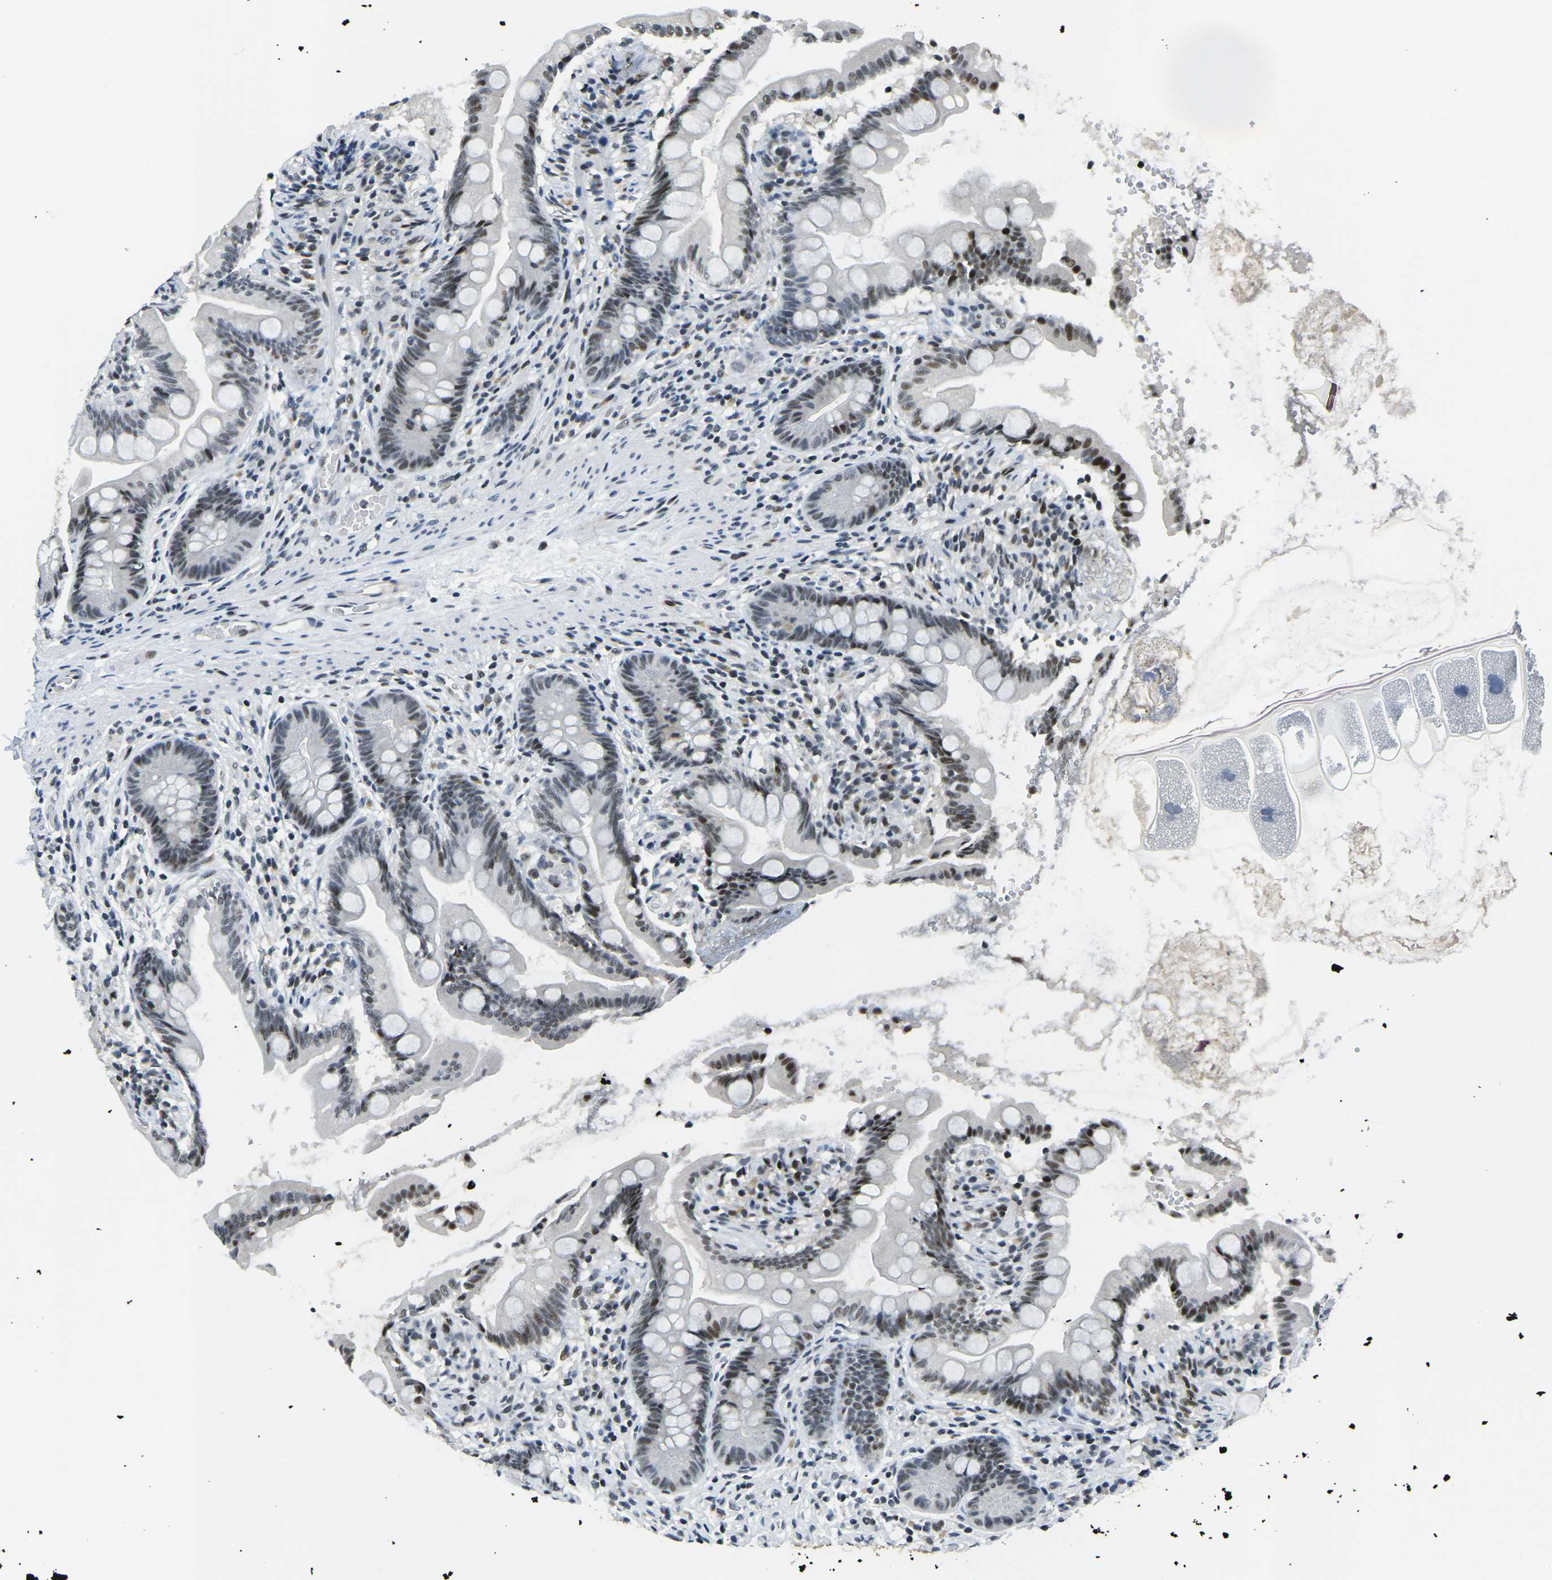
{"staining": {"intensity": "moderate", "quantity": "<25%", "location": "nuclear"}, "tissue": "small intestine", "cell_type": "Glandular cells", "image_type": "normal", "snomed": [{"axis": "morphology", "description": "Normal tissue, NOS"}, {"axis": "topography", "description": "Small intestine"}], "caption": "Moderate nuclear protein staining is appreciated in approximately <25% of glandular cells in small intestine. Immunohistochemistry (ihc) stains the protein in brown and the nuclei are stained blue.", "gene": "PRPF8", "patient": {"sex": "female", "age": 56}}